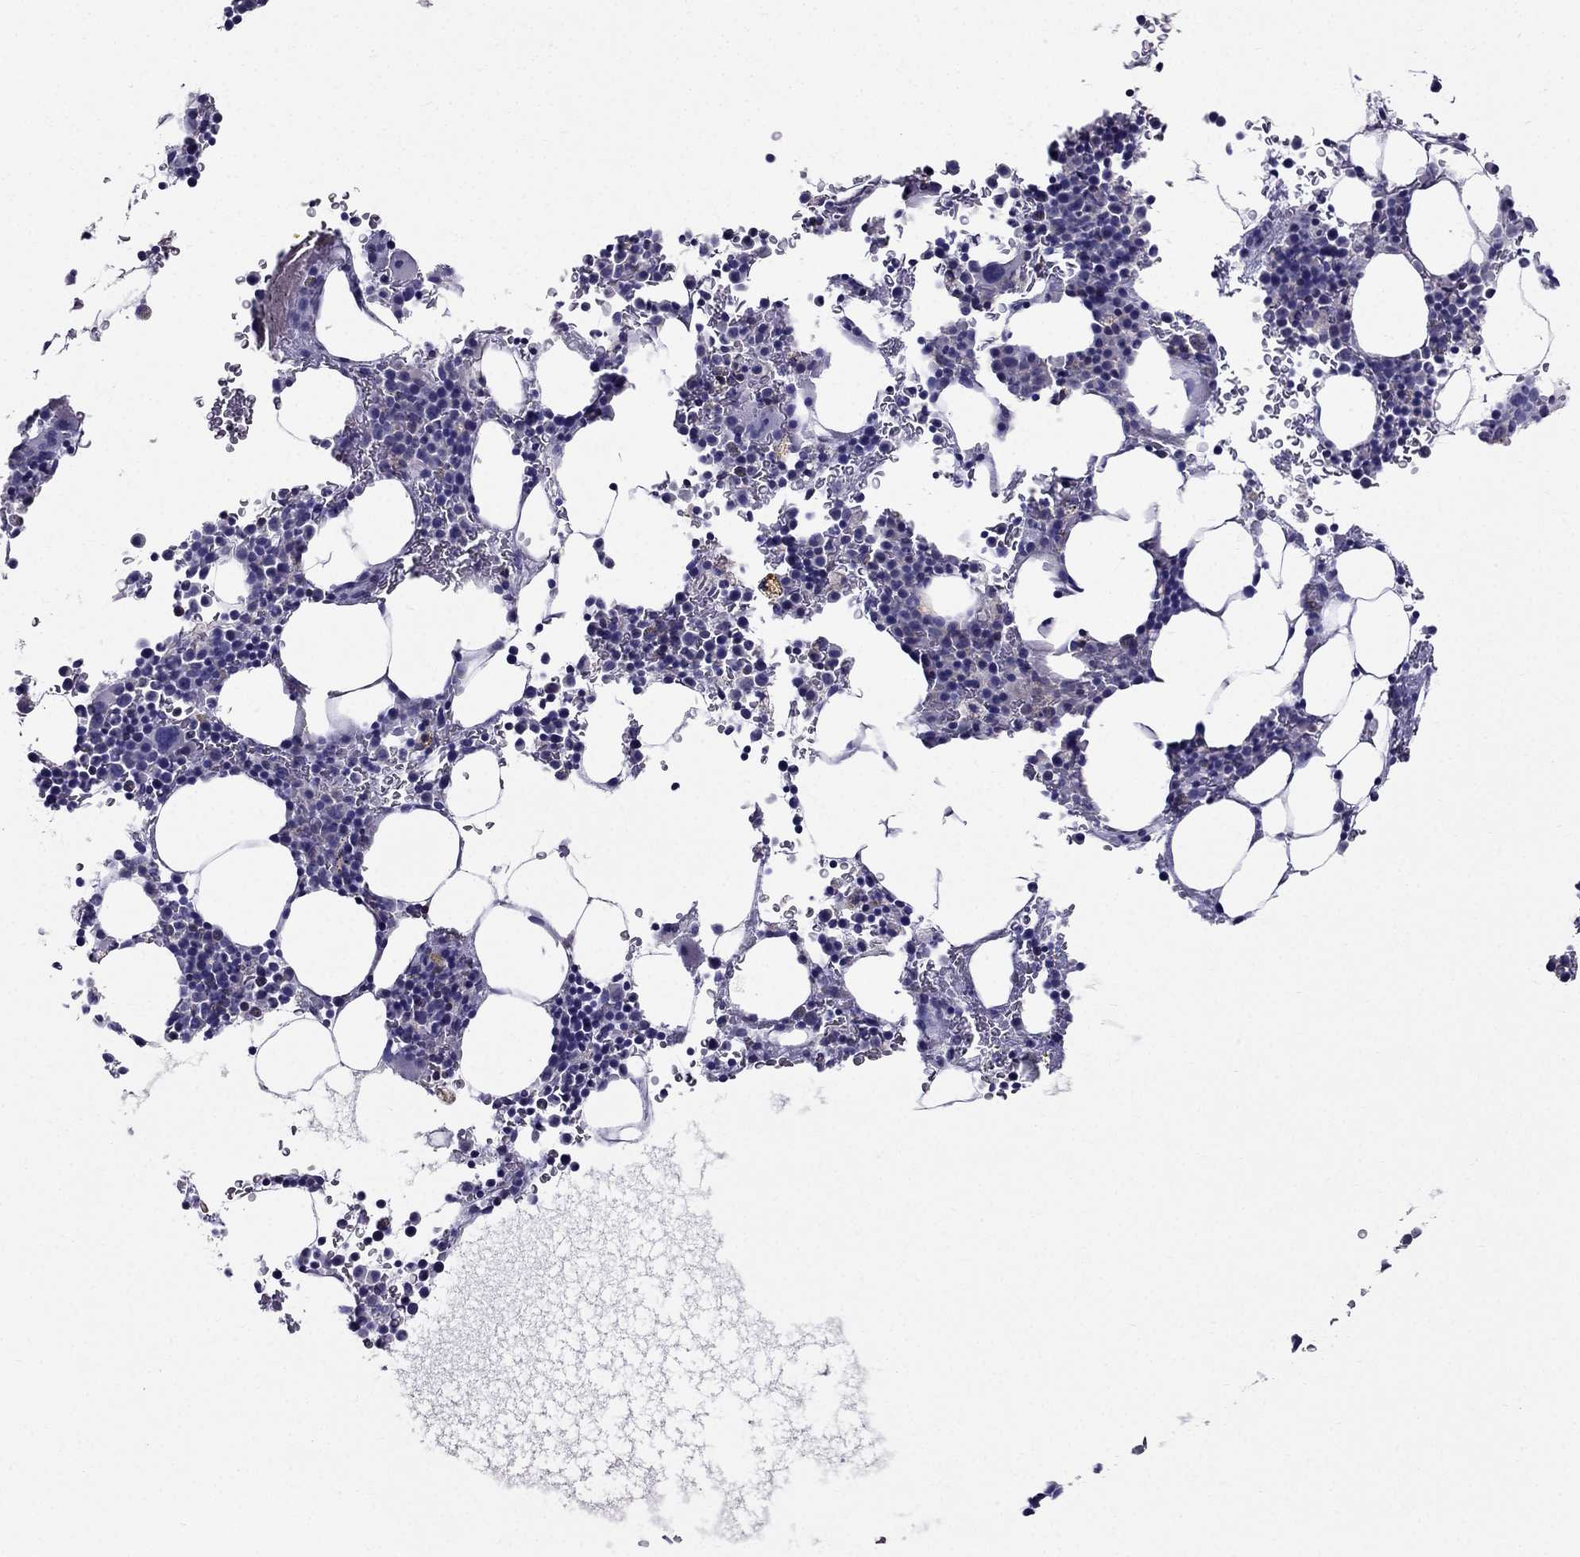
{"staining": {"intensity": "negative", "quantity": "none", "location": "none"}, "tissue": "bone marrow", "cell_type": "Hematopoietic cells", "image_type": "normal", "snomed": [{"axis": "morphology", "description": "Normal tissue, NOS"}, {"axis": "topography", "description": "Bone marrow"}], "caption": "The image exhibits no significant expression in hematopoietic cells of bone marrow. Brightfield microscopy of IHC stained with DAB (3,3'-diaminobenzidine) (brown) and hematoxylin (blue), captured at high magnification.", "gene": "AAK1", "patient": {"sex": "male", "age": 77}}